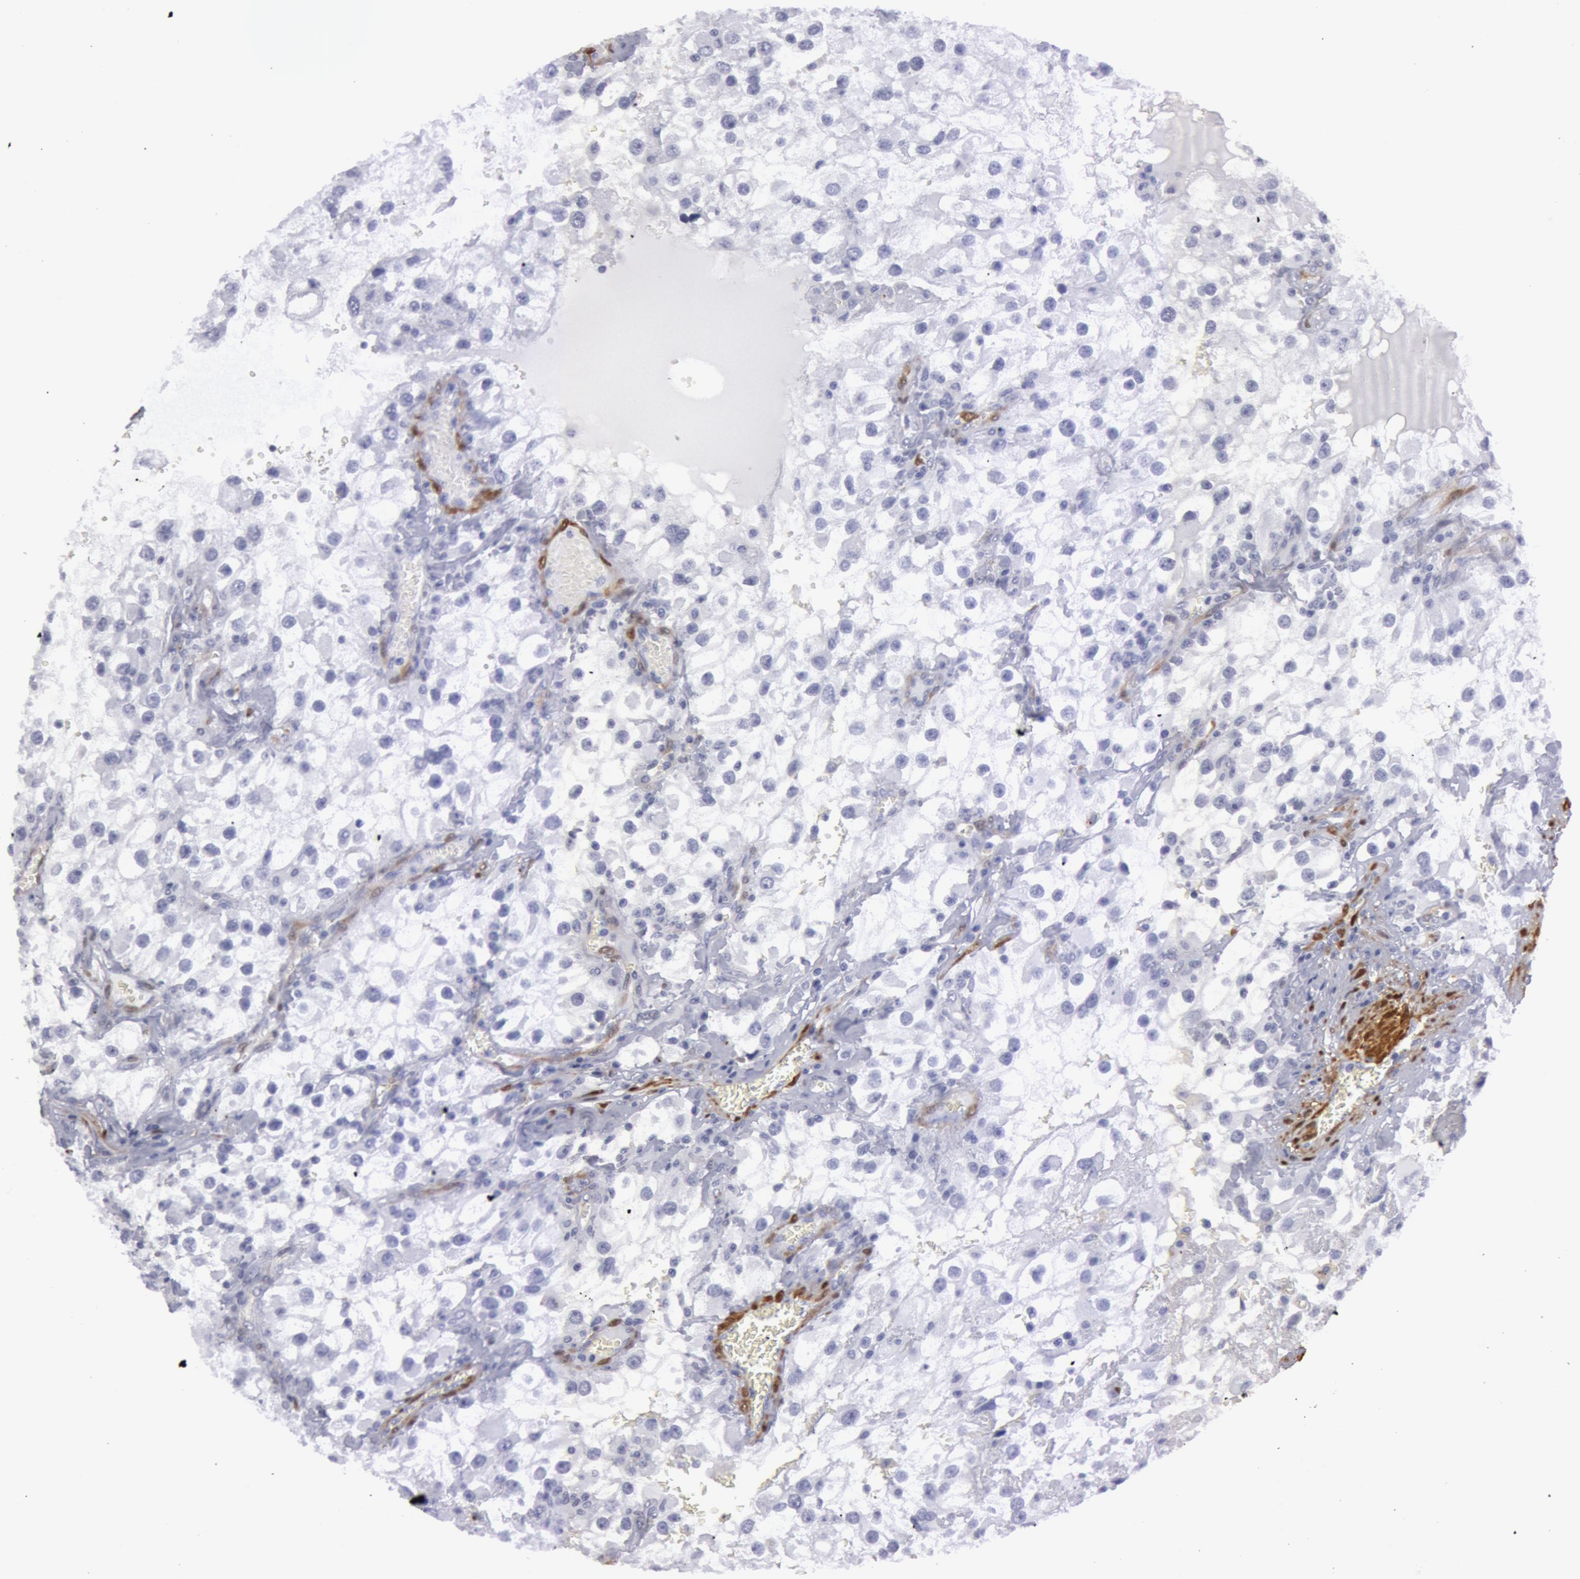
{"staining": {"intensity": "negative", "quantity": "none", "location": "none"}, "tissue": "renal cancer", "cell_type": "Tumor cells", "image_type": "cancer", "snomed": [{"axis": "morphology", "description": "Adenocarcinoma, NOS"}, {"axis": "topography", "description": "Kidney"}], "caption": "This is a histopathology image of immunohistochemistry staining of renal cancer (adenocarcinoma), which shows no expression in tumor cells.", "gene": "TAGLN", "patient": {"sex": "female", "age": 52}}